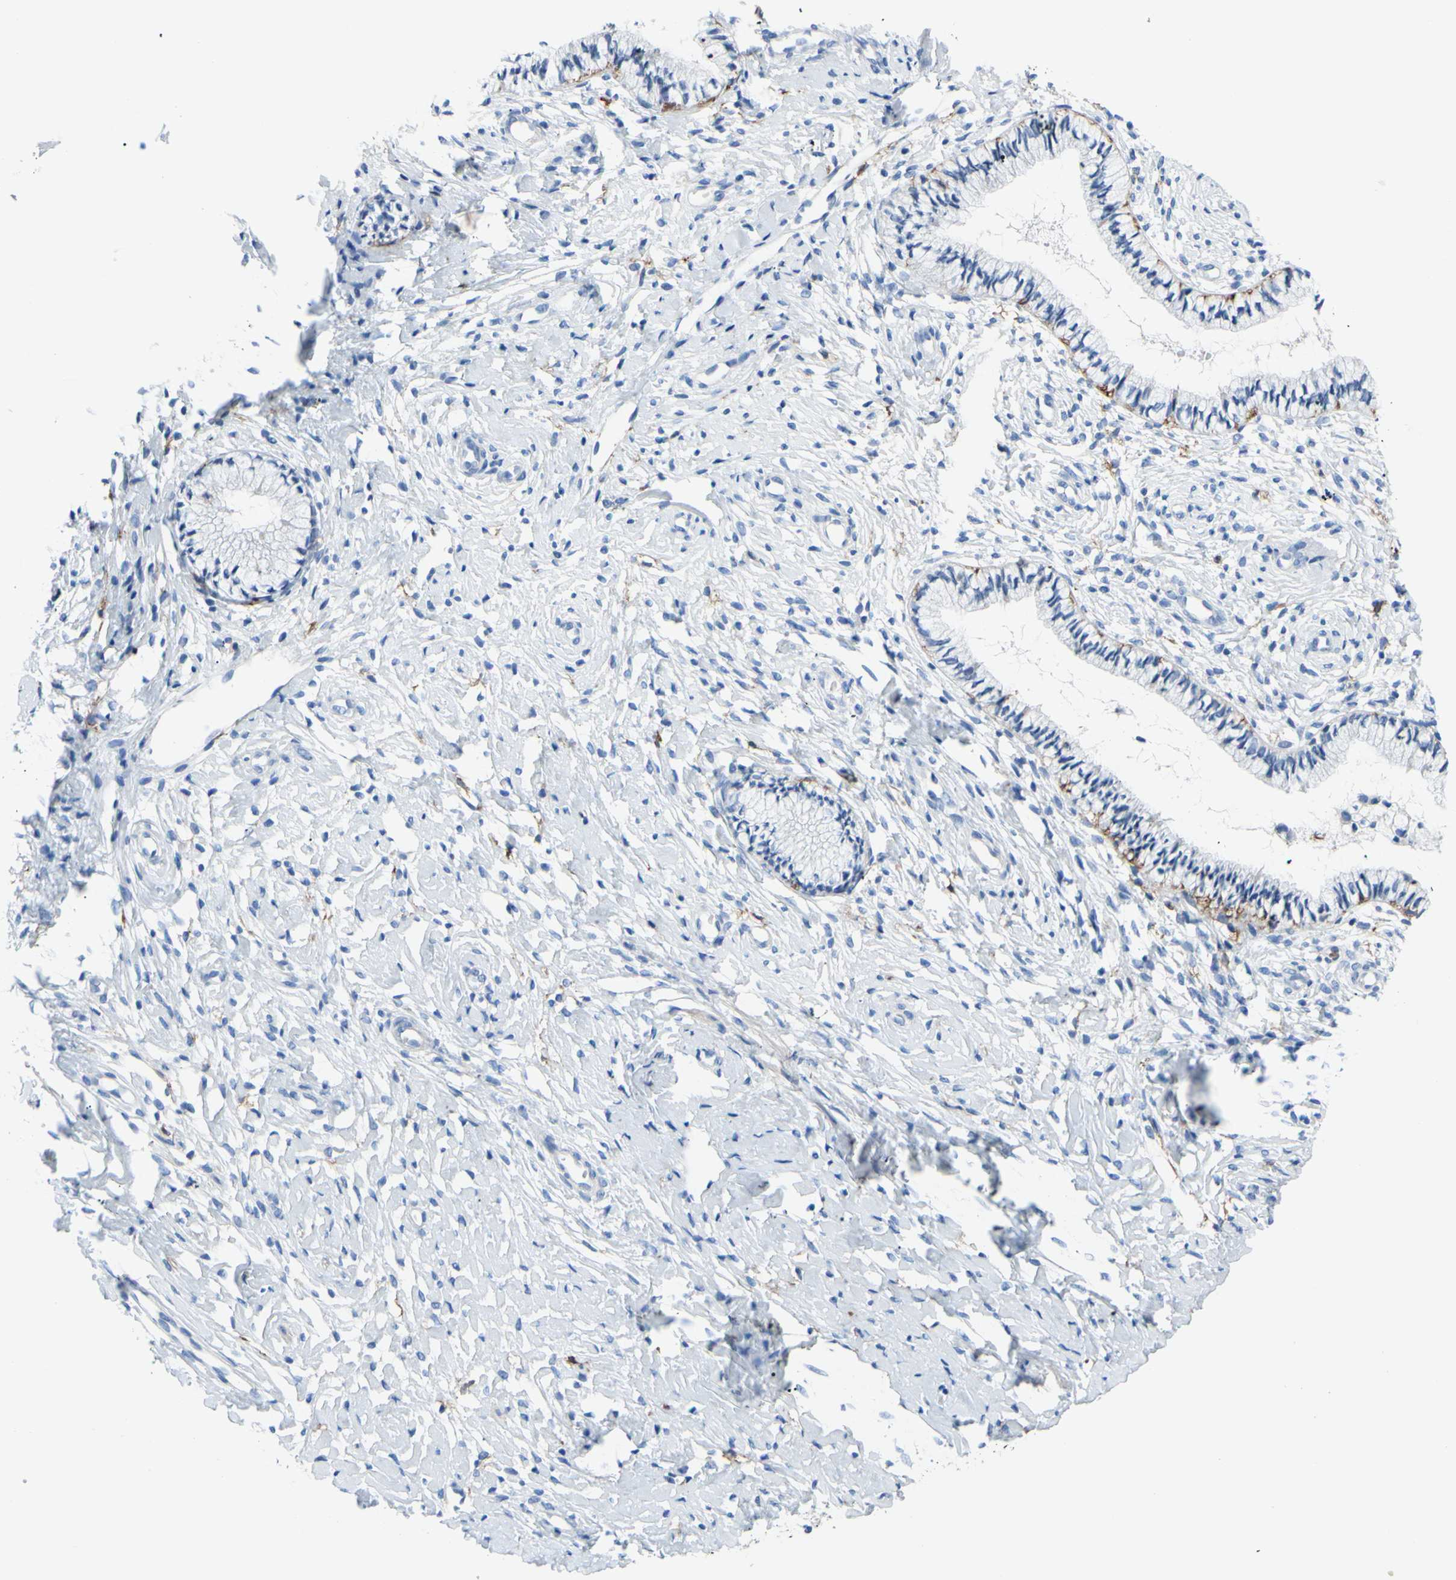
{"staining": {"intensity": "negative", "quantity": "none", "location": "none"}, "tissue": "cervix", "cell_type": "Glandular cells", "image_type": "normal", "snomed": [{"axis": "morphology", "description": "Normal tissue, NOS"}, {"axis": "topography", "description": "Cervix"}], "caption": "Glandular cells show no significant protein positivity in normal cervix. (Brightfield microscopy of DAB immunohistochemistry (IHC) at high magnification).", "gene": "FCGR2A", "patient": {"sex": "female", "age": 46}}